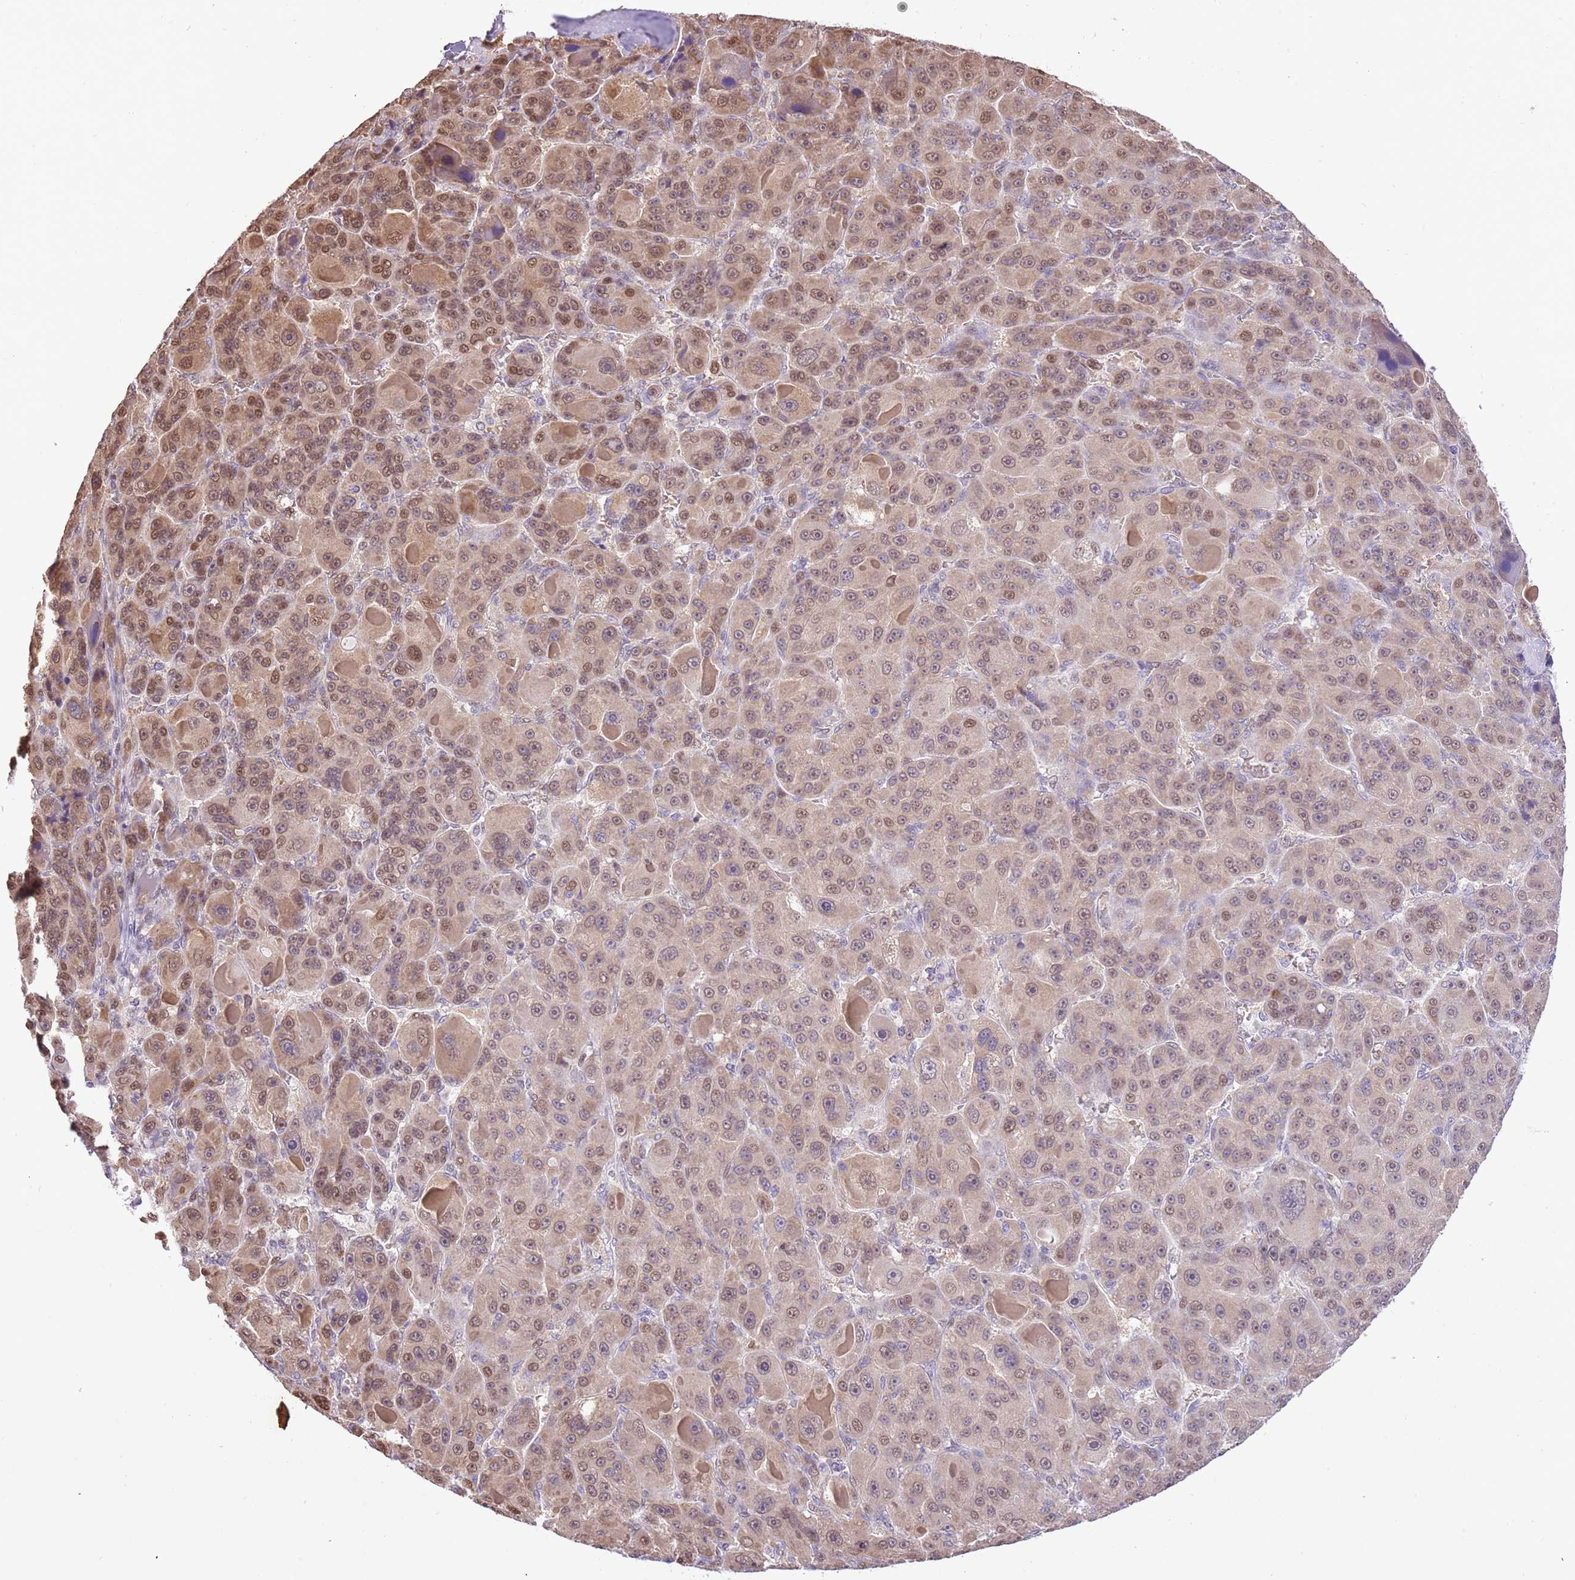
{"staining": {"intensity": "moderate", "quantity": ">75%", "location": "cytoplasmic/membranous,nuclear"}, "tissue": "liver cancer", "cell_type": "Tumor cells", "image_type": "cancer", "snomed": [{"axis": "morphology", "description": "Carcinoma, Hepatocellular, NOS"}, {"axis": "topography", "description": "Liver"}], "caption": "A brown stain shows moderate cytoplasmic/membranous and nuclear expression of a protein in human liver cancer tumor cells. (DAB (3,3'-diaminobenzidine) IHC with brightfield microscopy, high magnification).", "gene": "RFK", "patient": {"sex": "male", "age": 76}}